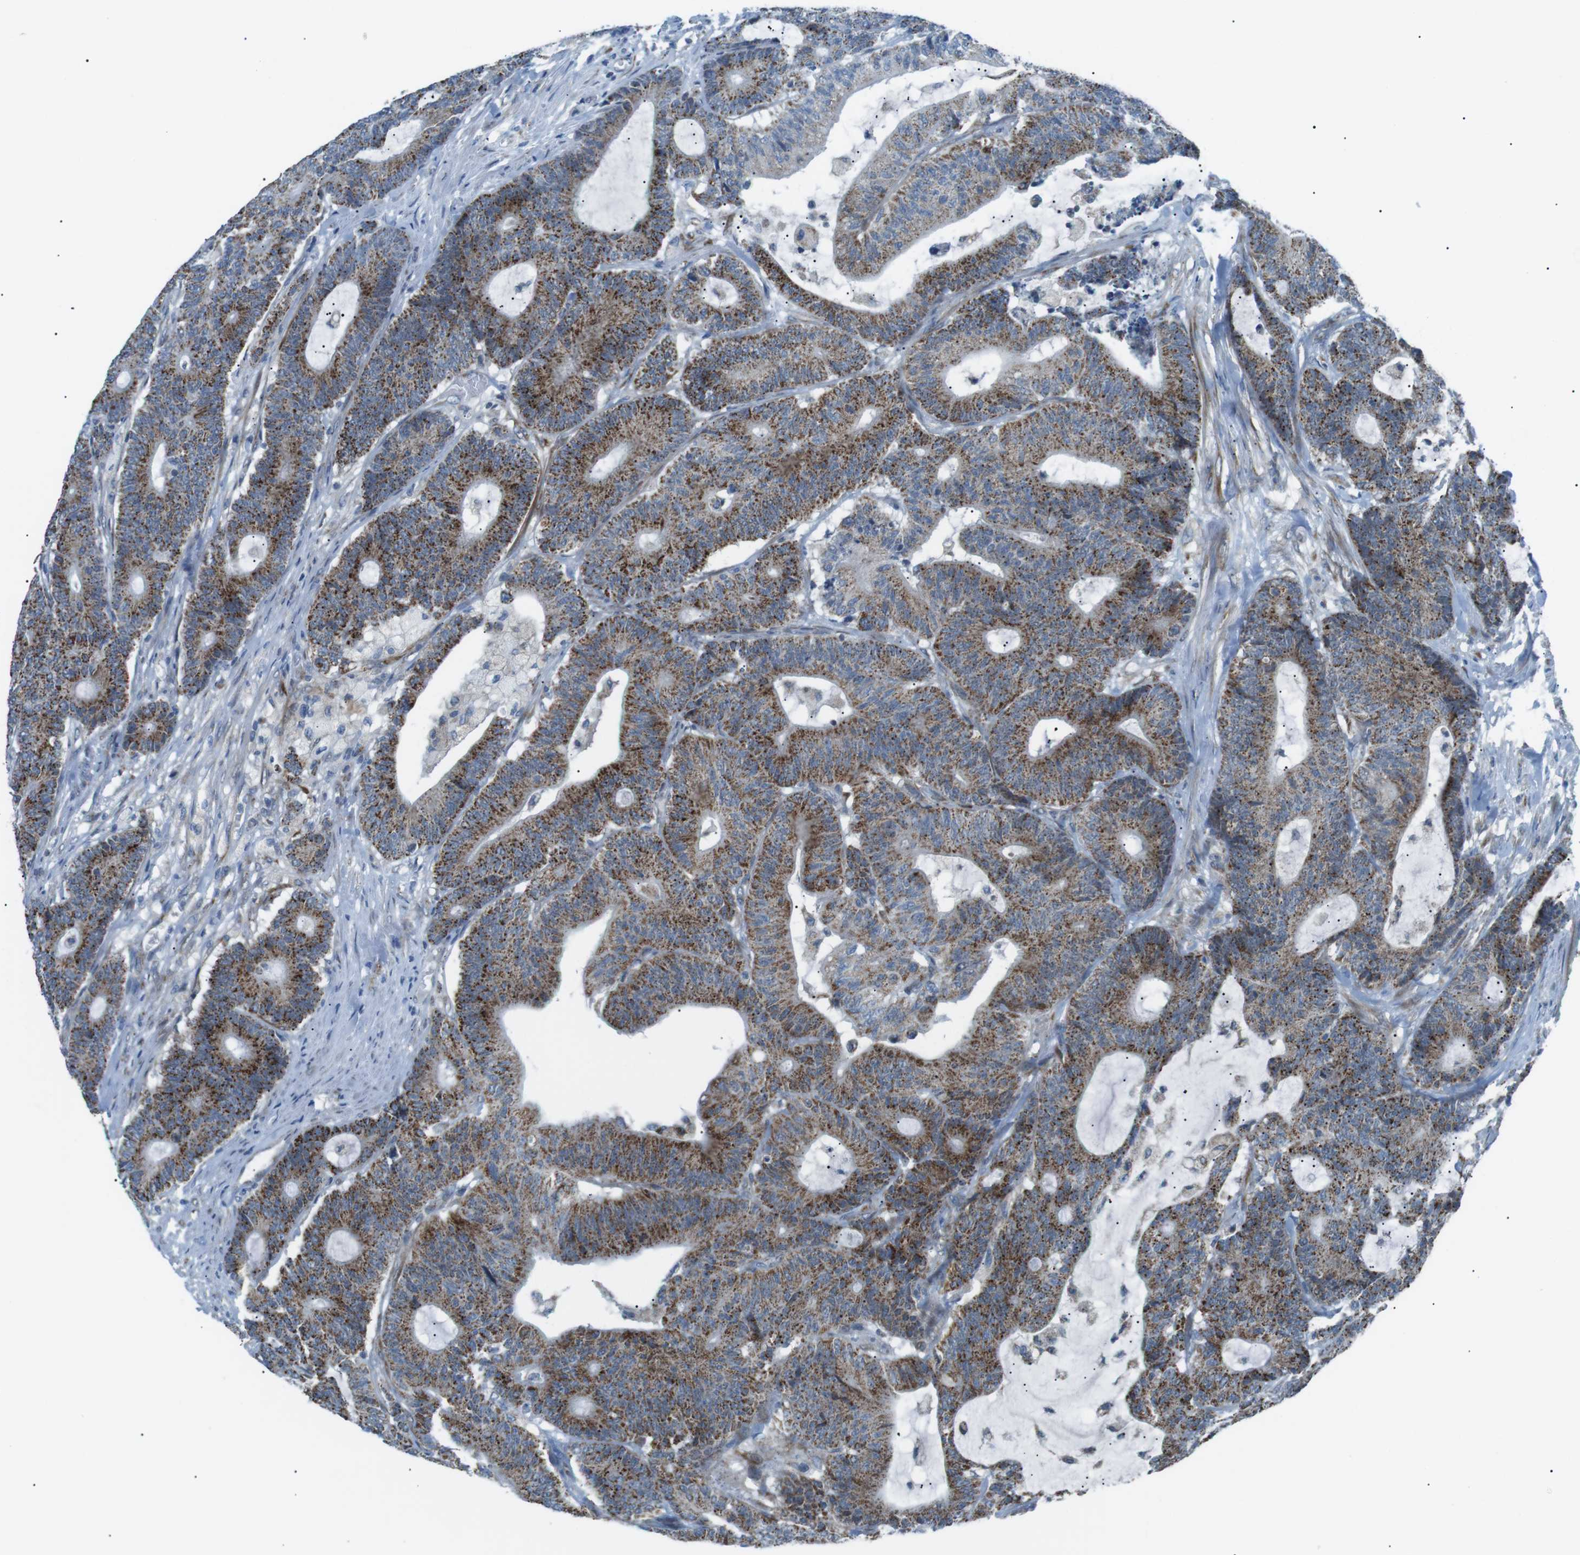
{"staining": {"intensity": "moderate", "quantity": ">75%", "location": "cytoplasmic/membranous"}, "tissue": "colorectal cancer", "cell_type": "Tumor cells", "image_type": "cancer", "snomed": [{"axis": "morphology", "description": "Adenocarcinoma, NOS"}, {"axis": "topography", "description": "Colon"}], "caption": "Protein expression analysis of human colorectal adenocarcinoma reveals moderate cytoplasmic/membranous staining in approximately >75% of tumor cells.", "gene": "ARID5B", "patient": {"sex": "female", "age": 84}}